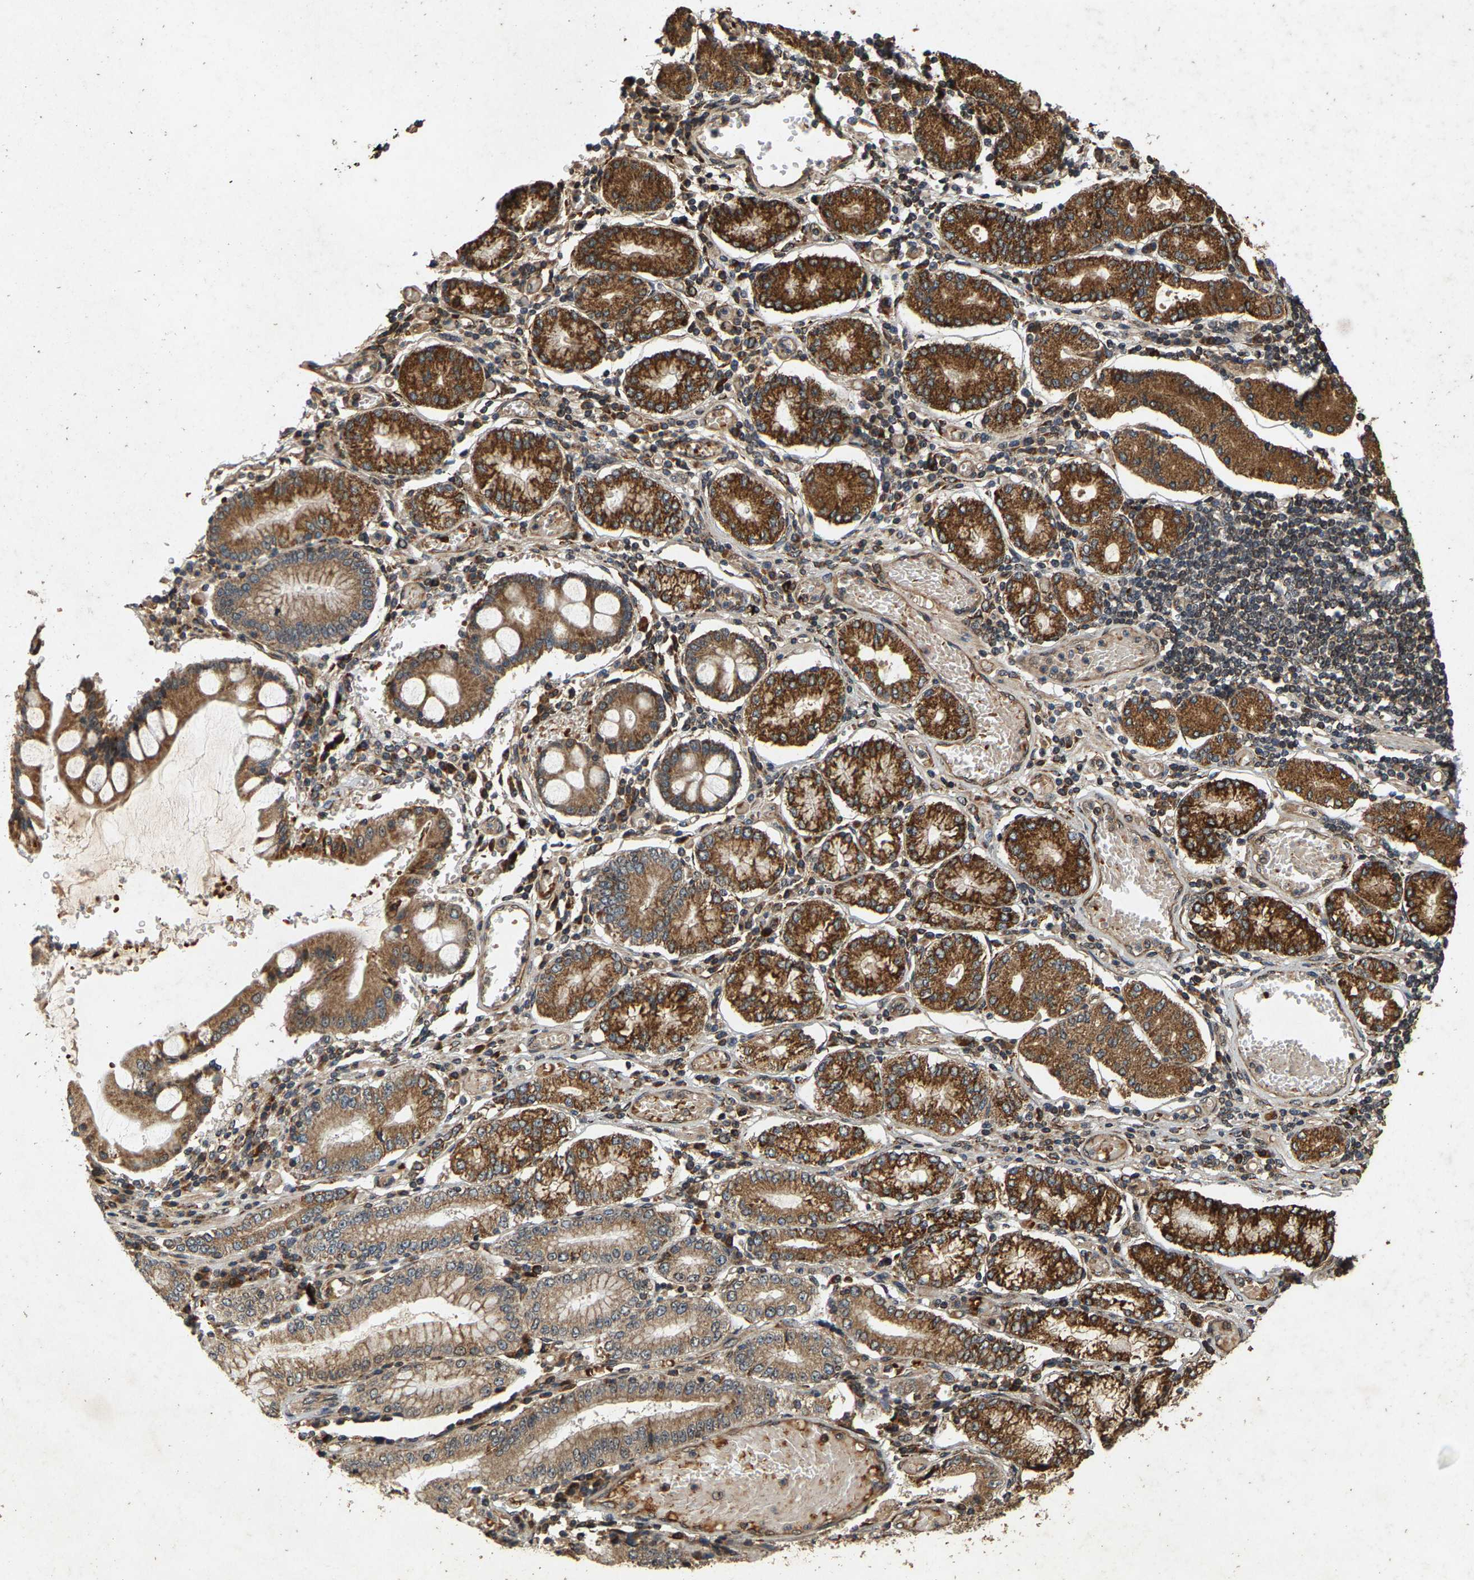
{"staining": {"intensity": "moderate", "quantity": ">75%", "location": "cytoplasmic/membranous"}, "tissue": "stomach cancer", "cell_type": "Tumor cells", "image_type": "cancer", "snomed": [{"axis": "morphology", "description": "Adenocarcinoma, NOS"}, {"axis": "topography", "description": "Stomach"}], "caption": "Immunohistochemical staining of human stomach cancer shows medium levels of moderate cytoplasmic/membranous protein positivity in approximately >75% of tumor cells.", "gene": "CIDEC", "patient": {"sex": "female", "age": 73}}